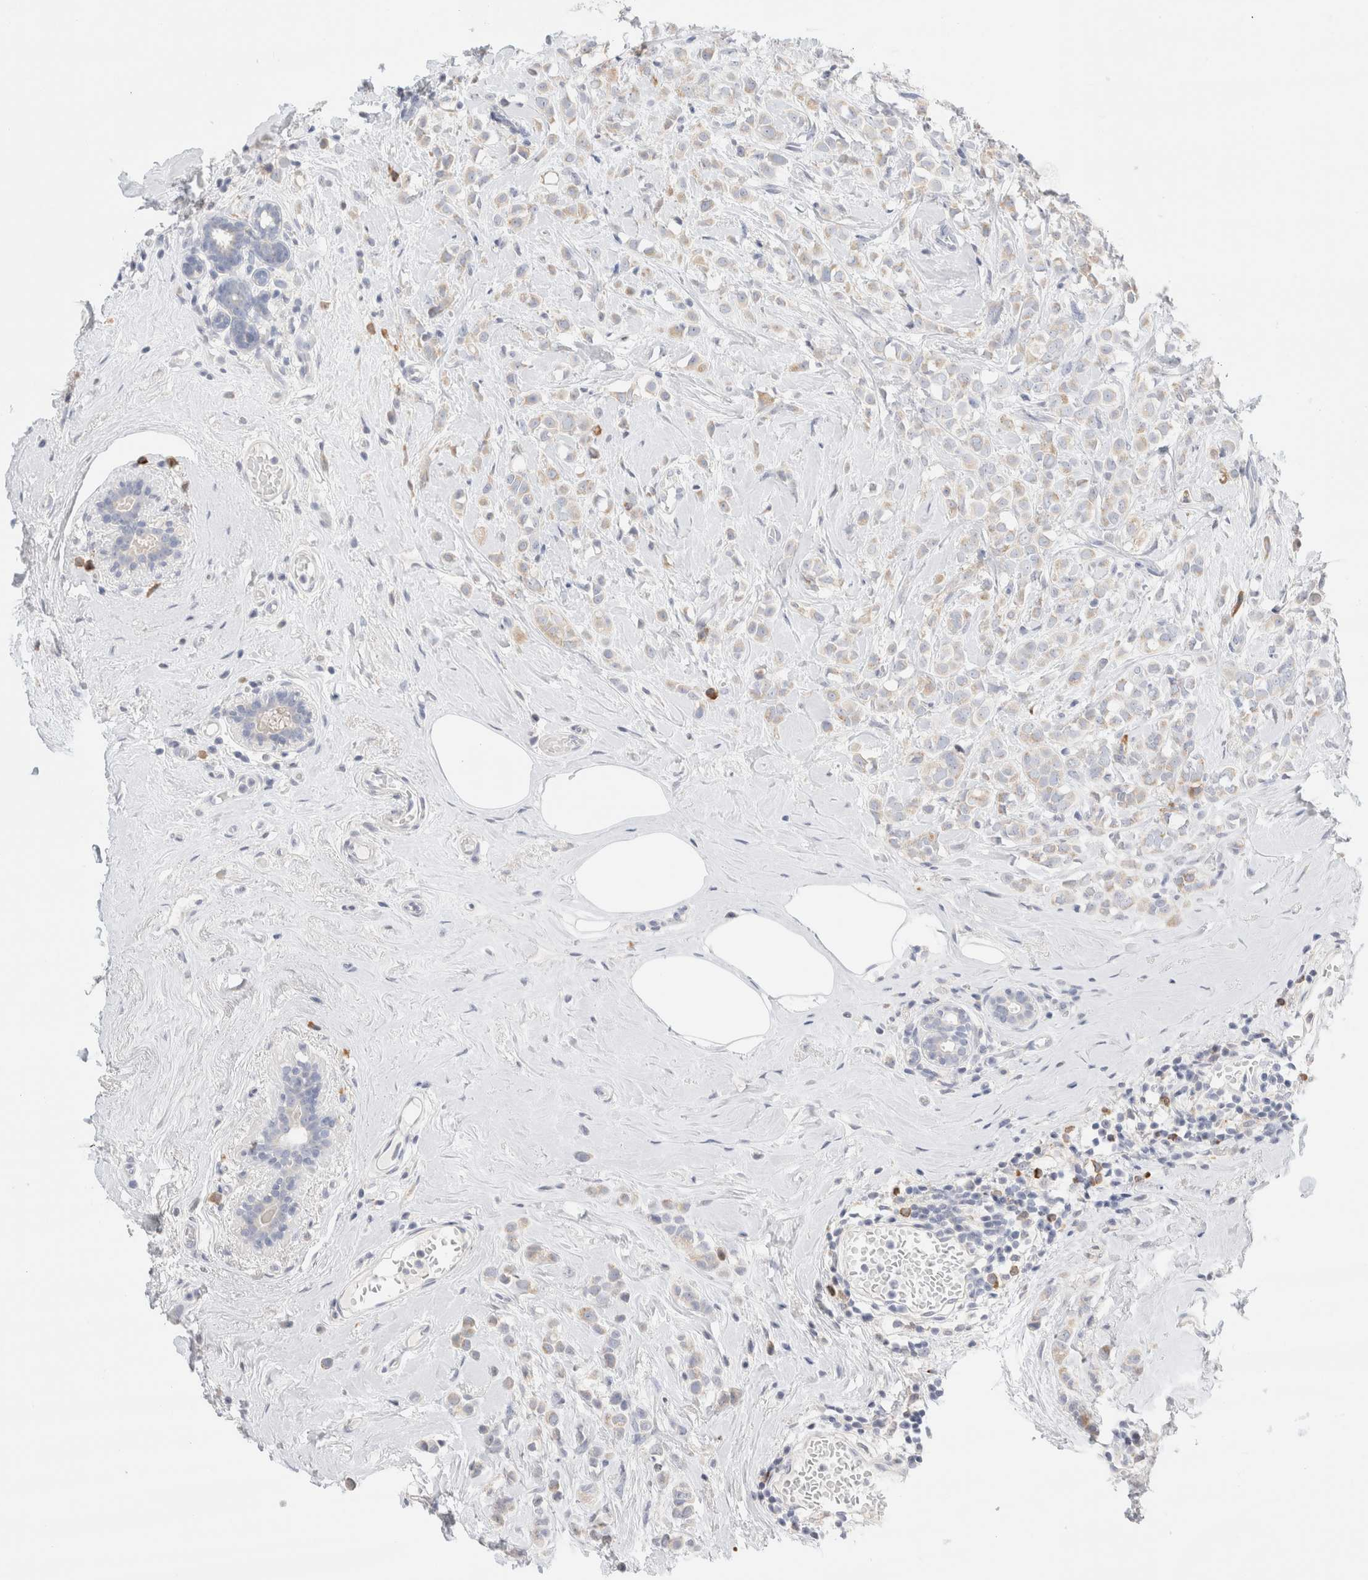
{"staining": {"intensity": "negative", "quantity": "none", "location": "none"}, "tissue": "breast cancer", "cell_type": "Tumor cells", "image_type": "cancer", "snomed": [{"axis": "morphology", "description": "Lobular carcinoma"}, {"axis": "topography", "description": "Breast"}], "caption": "IHC of breast lobular carcinoma demonstrates no expression in tumor cells.", "gene": "CSK", "patient": {"sex": "female", "age": 47}}